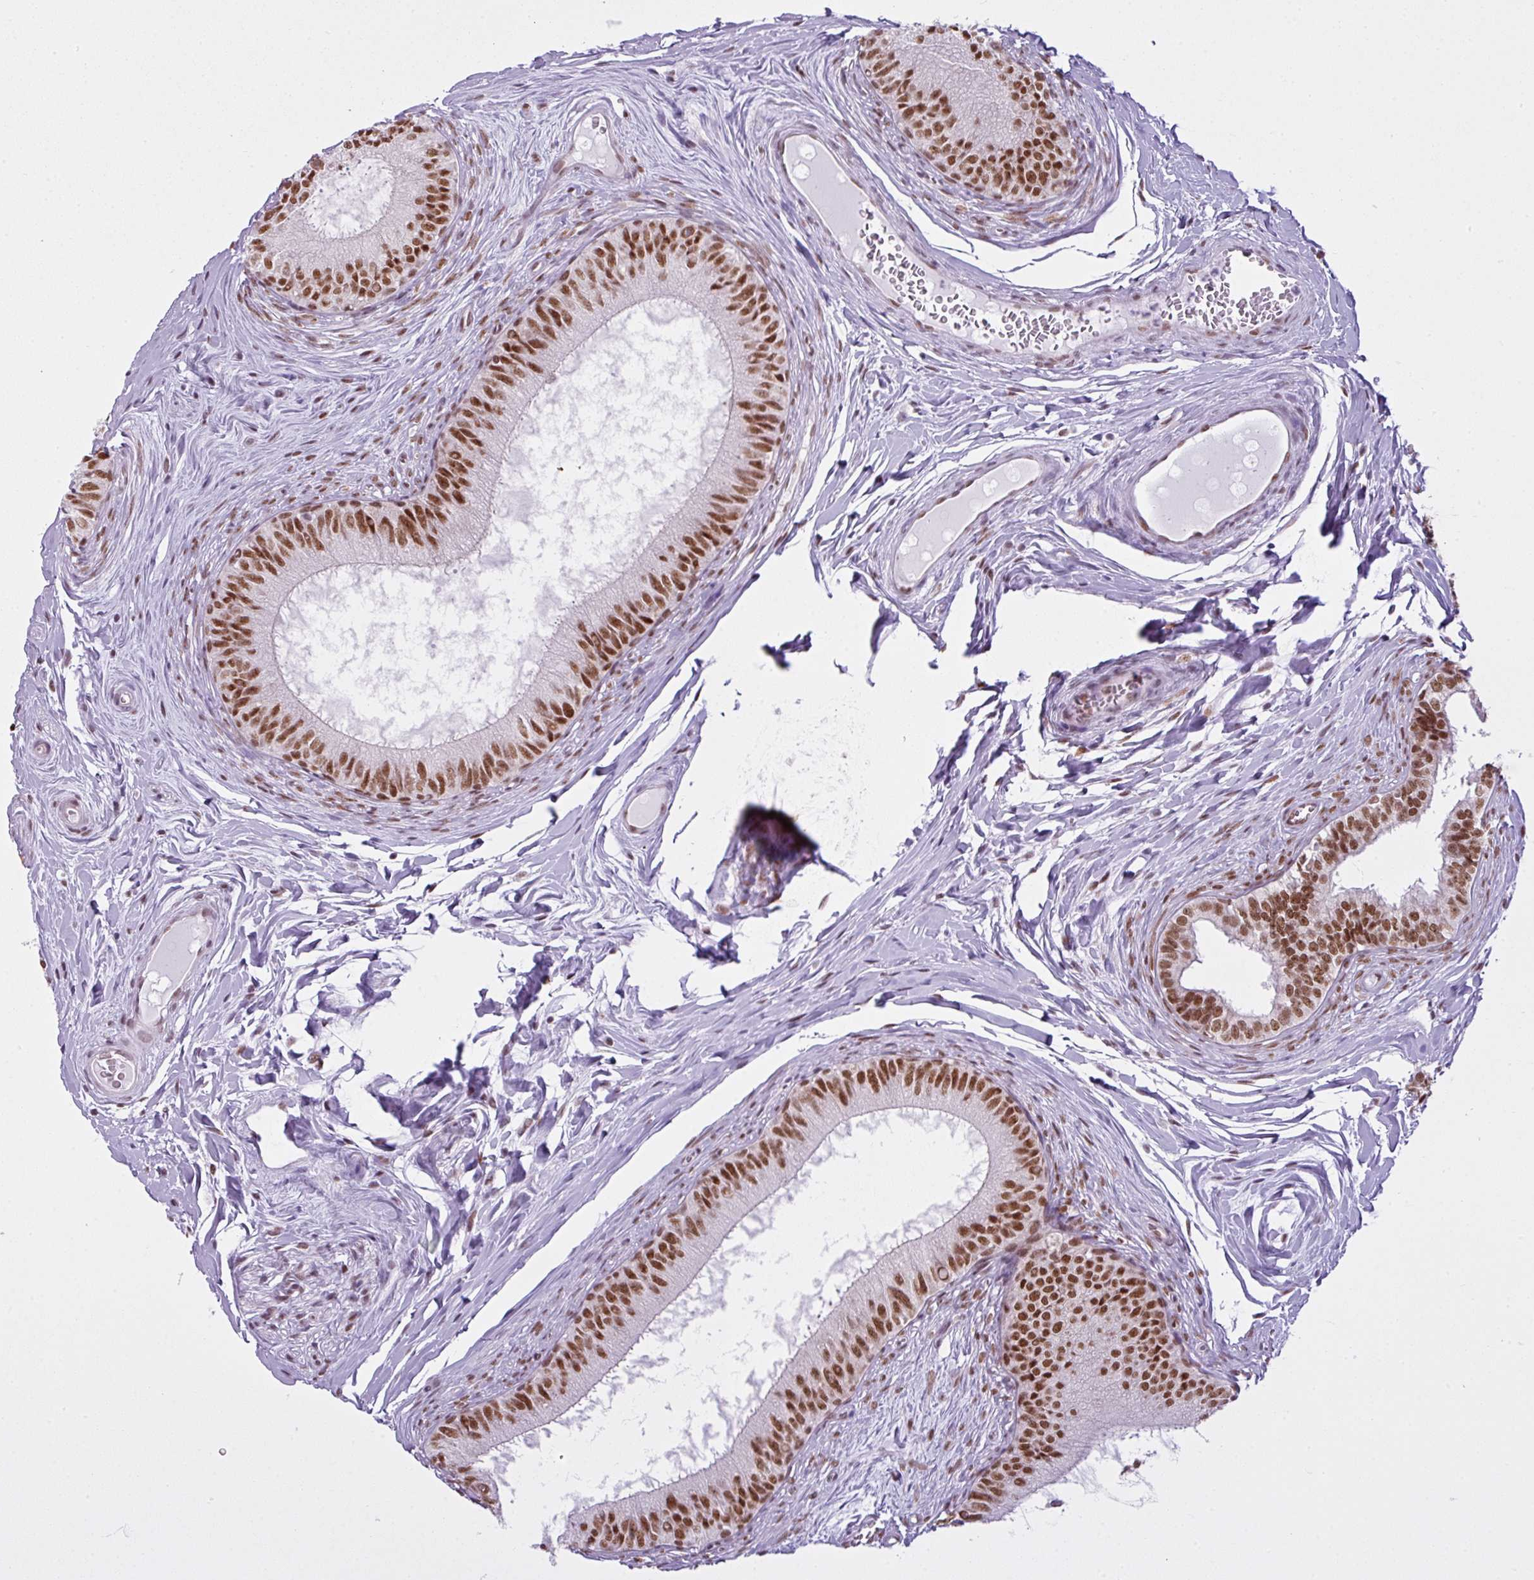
{"staining": {"intensity": "strong", "quantity": ">75%", "location": "nuclear"}, "tissue": "epididymis", "cell_type": "Glandular cells", "image_type": "normal", "snomed": [{"axis": "morphology", "description": "Normal tissue, NOS"}, {"axis": "topography", "description": "Epididymis"}], "caption": "Protein staining of normal epididymis shows strong nuclear positivity in about >75% of glandular cells.", "gene": "ARL6IP4", "patient": {"sex": "male", "age": 25}}